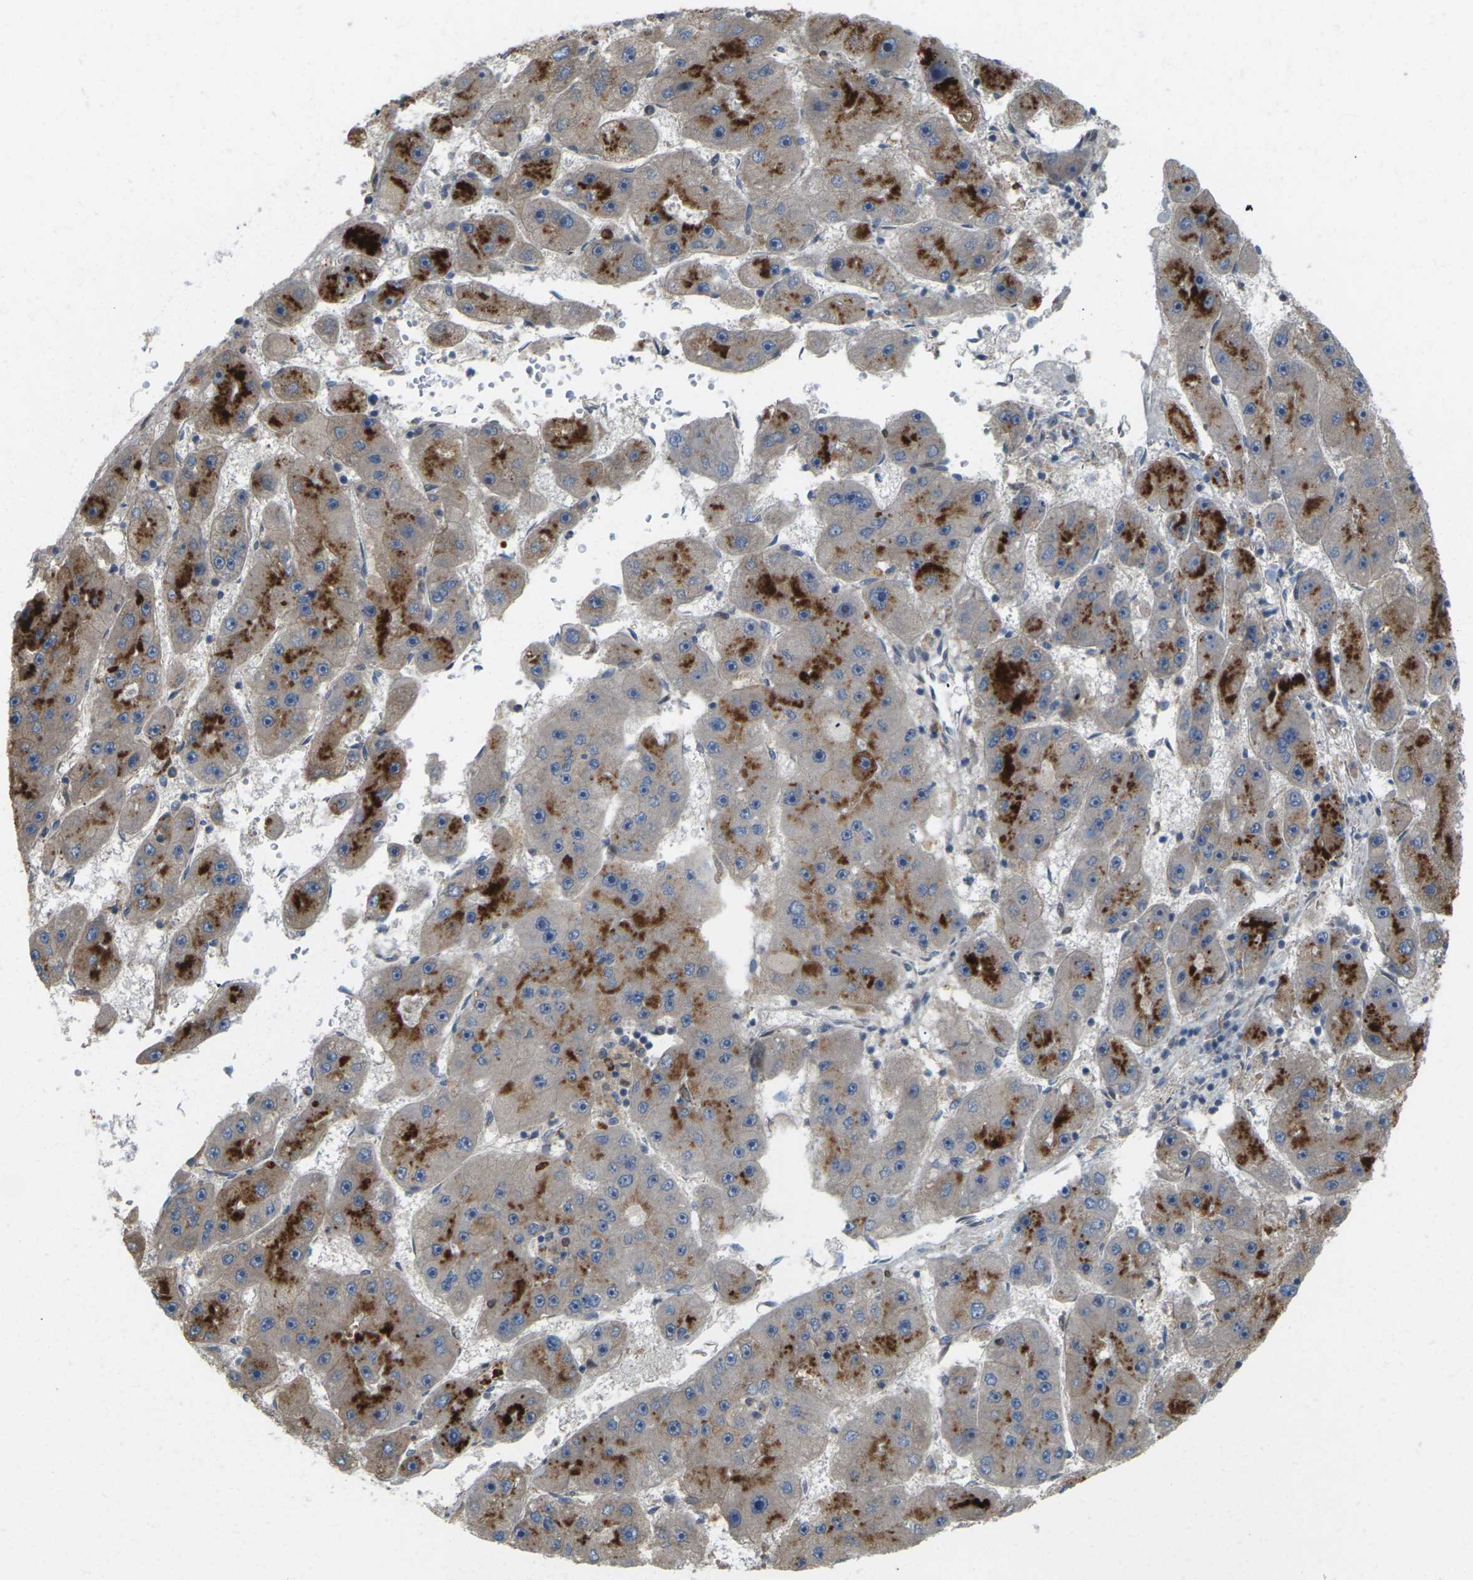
{"staining": {"intensity": "strong", "quantity": "25%-75%", "location": "cytoplasmic/membranous"}, "tissue": "liver cancer", "cell_type": "Tumor cells", "image_type": "cancer", "snomed": [{"axis": "morphology", "description": "Carcinoma, Hepatocellular, NOS"}, {"axis": "topography", "description": "Liver"}], "caption": "The immunohistochemical stain labels strong cytoplasmic/membranous positivity in tumor cells of liver cancer tissue.", "gene": "ROBO1", "patient": {"sex": "female", "age": 61}}